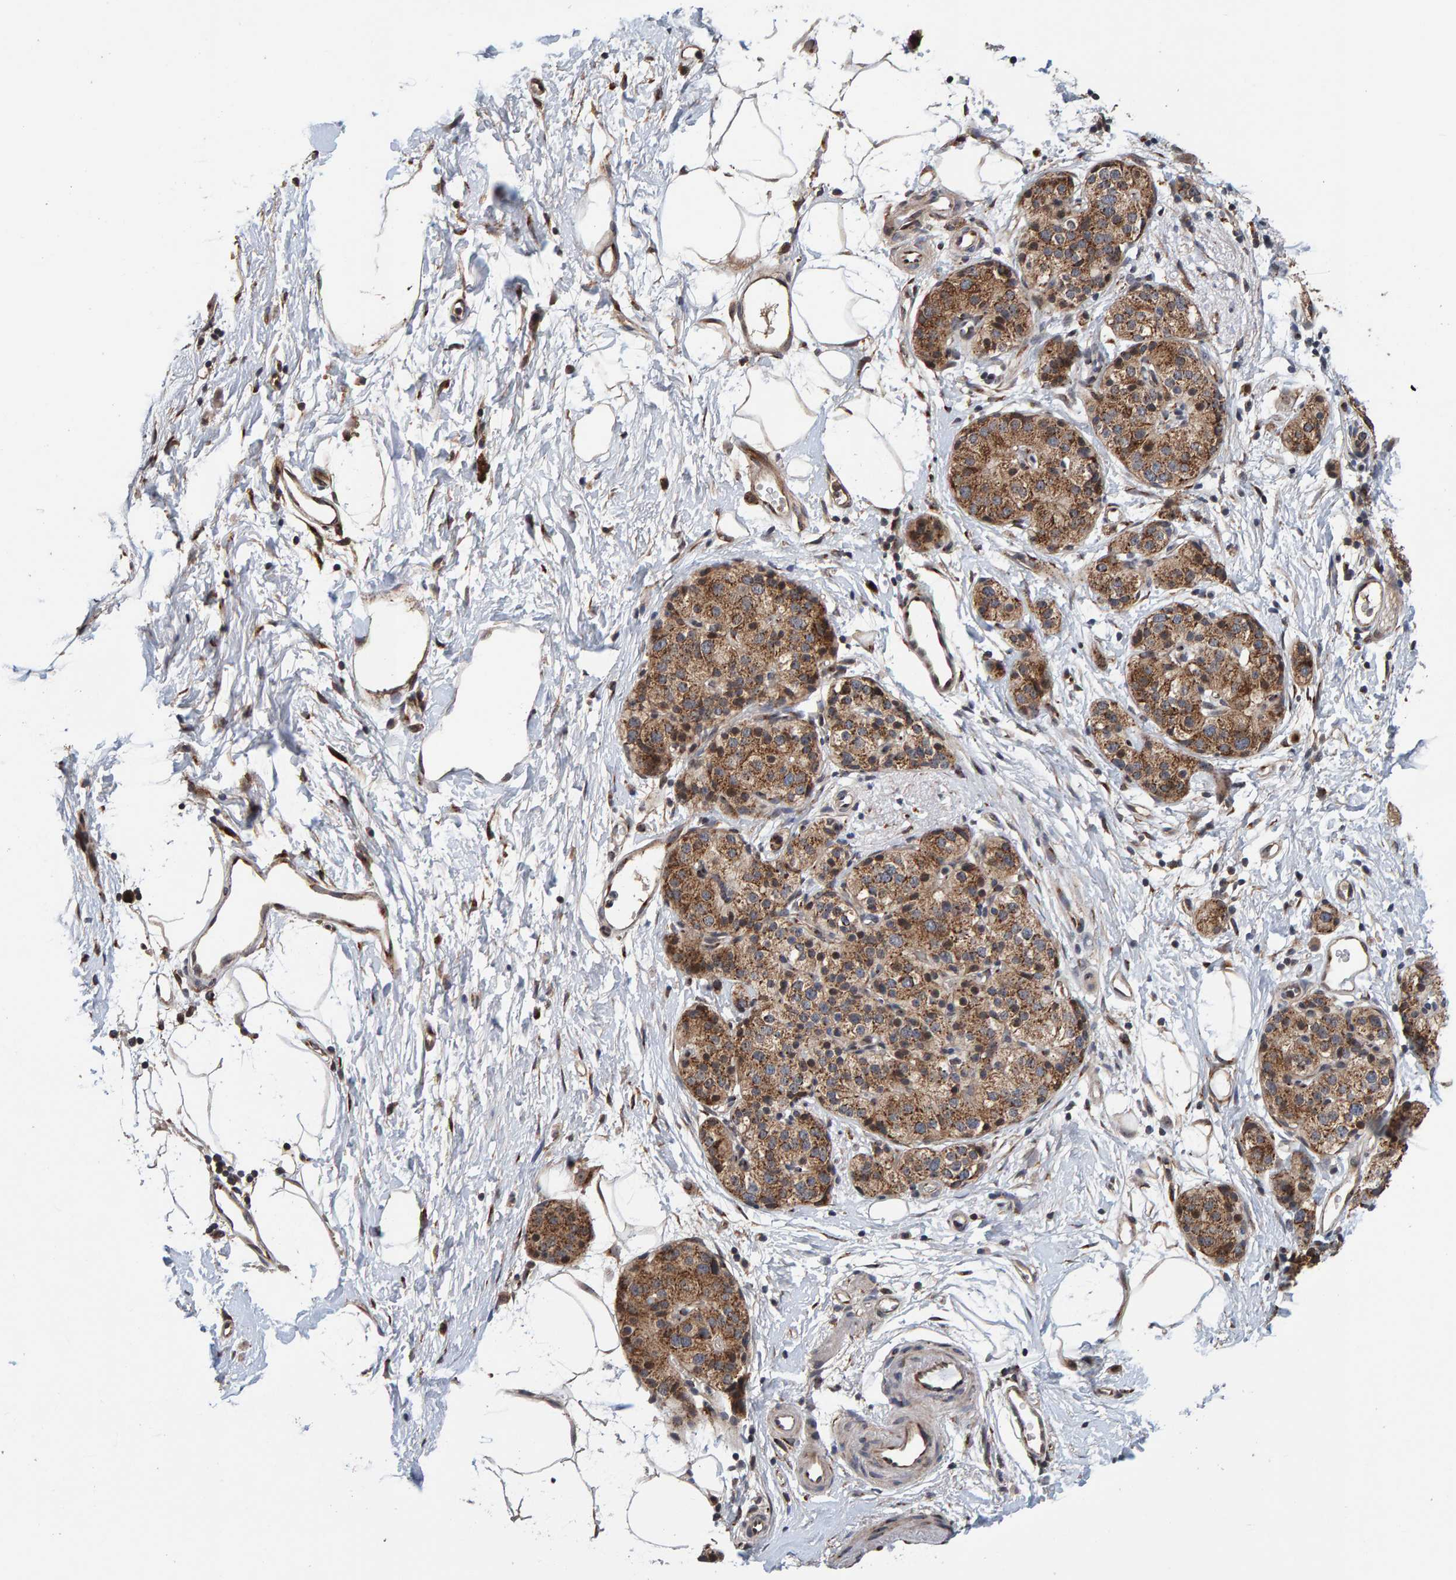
{"staining": {"intensity": "moderate", "quantity": ">75%", "location": "cytoplasmic/membranous"}, "tissue": "pancreatic cancer", "cell_type": "Tumor cells", "image_type": "cancer", "snomed": [{"axis": "morphology", "description": "Adenocarcinoma, NOS"}, {"axis": "topography", "description": "Pancreas"}], "caption": "The micrograph shows a brown stain indicating the presence of a protein in the cytoplasmic/membranous of tumor cells in adenocarcinoma (pancreatic).", "gene": "CCDC25", "patient": {"sex": "male", "age": 50}}